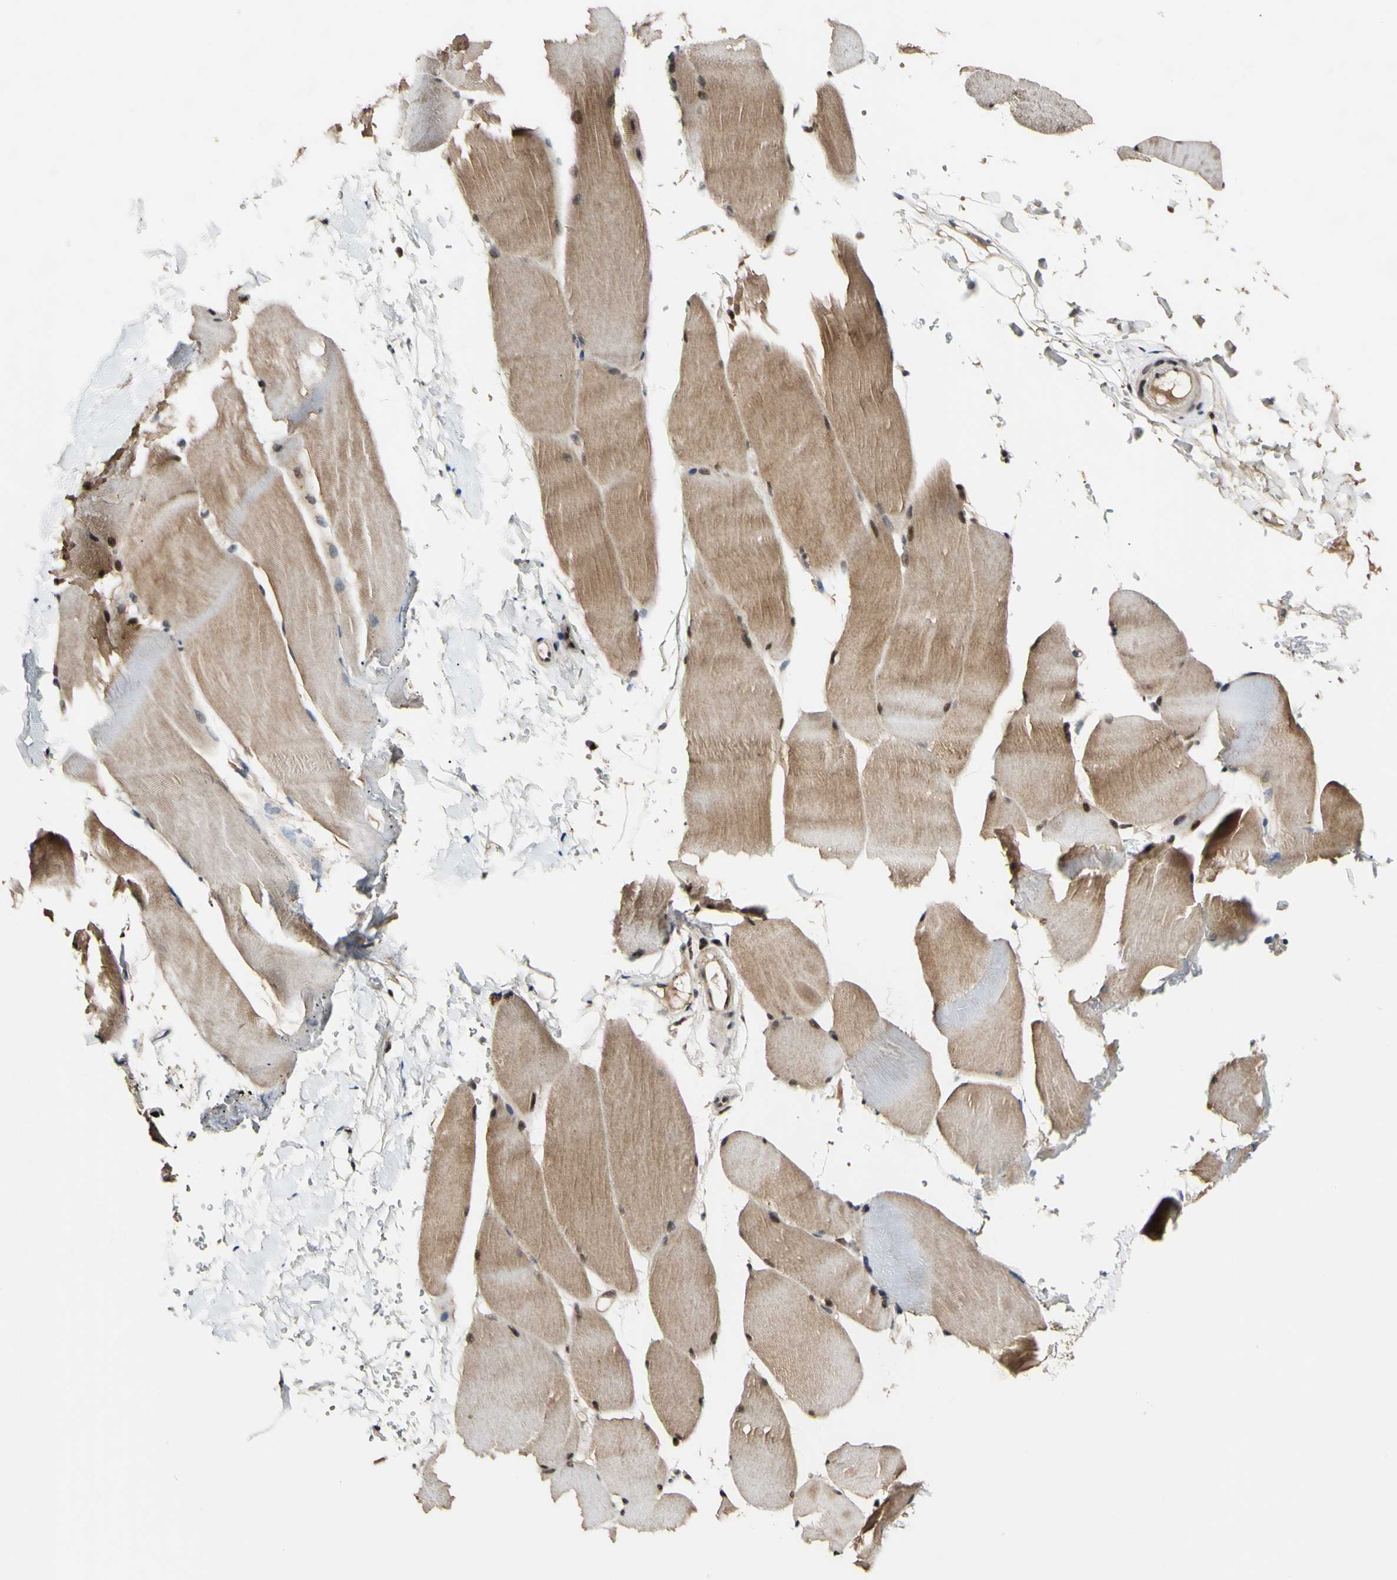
{"staining": {"intensity": "moderate", "quantity": ">75%", "location": "cytoplasmic/membranous,nuclear"}, "tissue": "skeletal muscle", "cell_type": "Myocytes", "image_type": "normal", "snomed": [{"axis": "morphology", "description": "Normal tissue, NOS"}, {"axis": "topography", "description": "Skin"}, {"axis": "topography", "description": "Skeletal muscle"}], "caption": "An IHC photomicrograph of unremarkable tissue is shown. Protein staining in brown highlights moderate cytoplasmic/membranous,nuclear positivity in skeletal muscle within myocytes. The staining is performed using DAB brown chromogen to label protein expression. The nuclei are counter-stained blue using hematoxylin.", "gene": "POLR2F", "patient": {"sex": "male", "age": 83}}